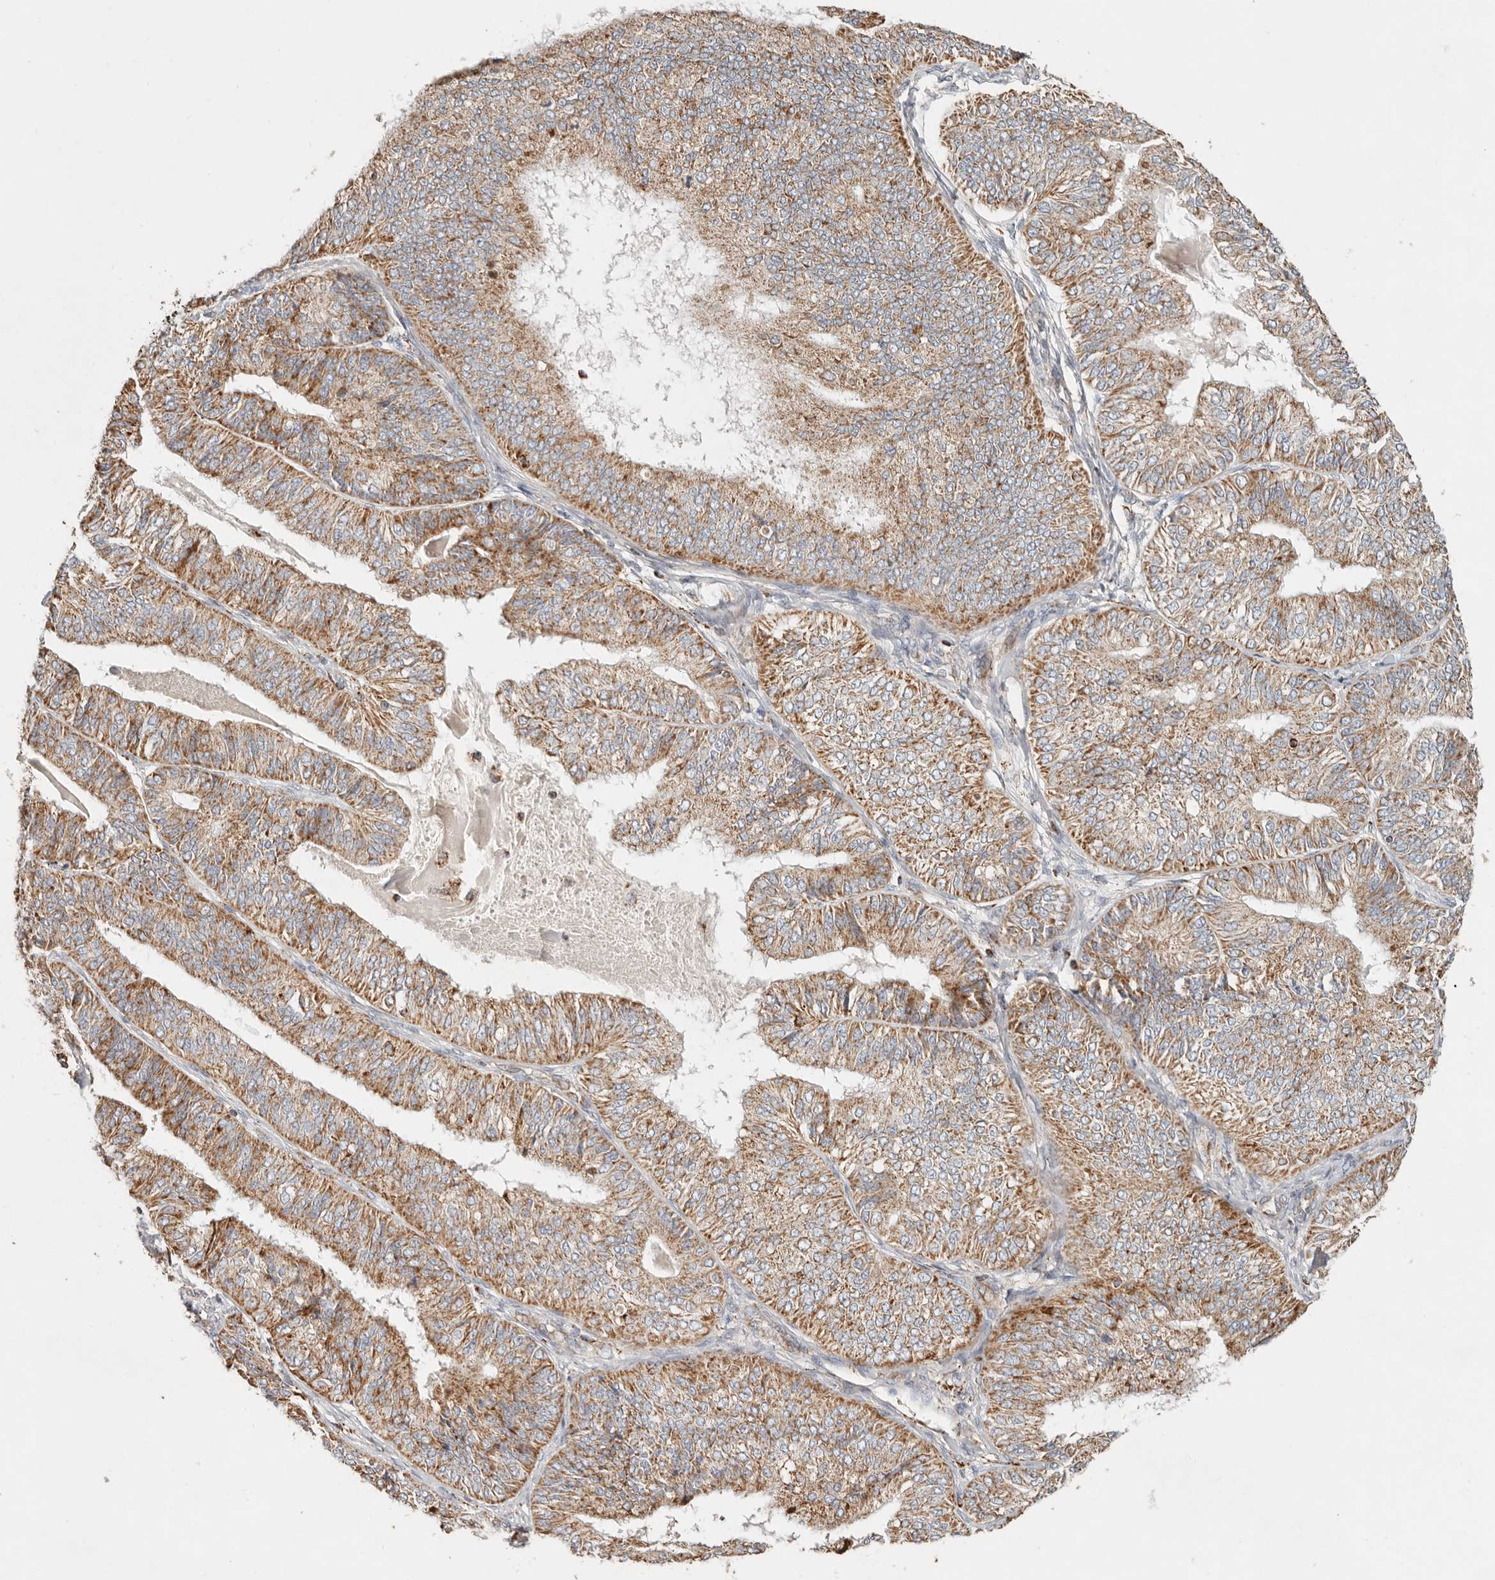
{"staining": {"intensity": "moderate", "quantity": ">75%", "location": "cytoplasmic/membranous"}, "tissue": "endometrial cancer", "cell_type": "Tumor cells", "image_type": "cancer", "snomed": [{"axis": "morphology", "description": "Adenocarcinoma, NOS"}, {"axis": "topography", "description": "Endometrium"}], "caption": "DAB (3,3'-diaminobenzidine) immunohistochemical staining of adenocarcinoma (endometrial) exhibits moderate cytoplasmic/membranous protein expression in about >75% of tumor cells. (DAB IHC with brightfield microscopy, high magnification).", "gene": "ARHGEF10L", "patient": {"sex": "female", "age": 58}}